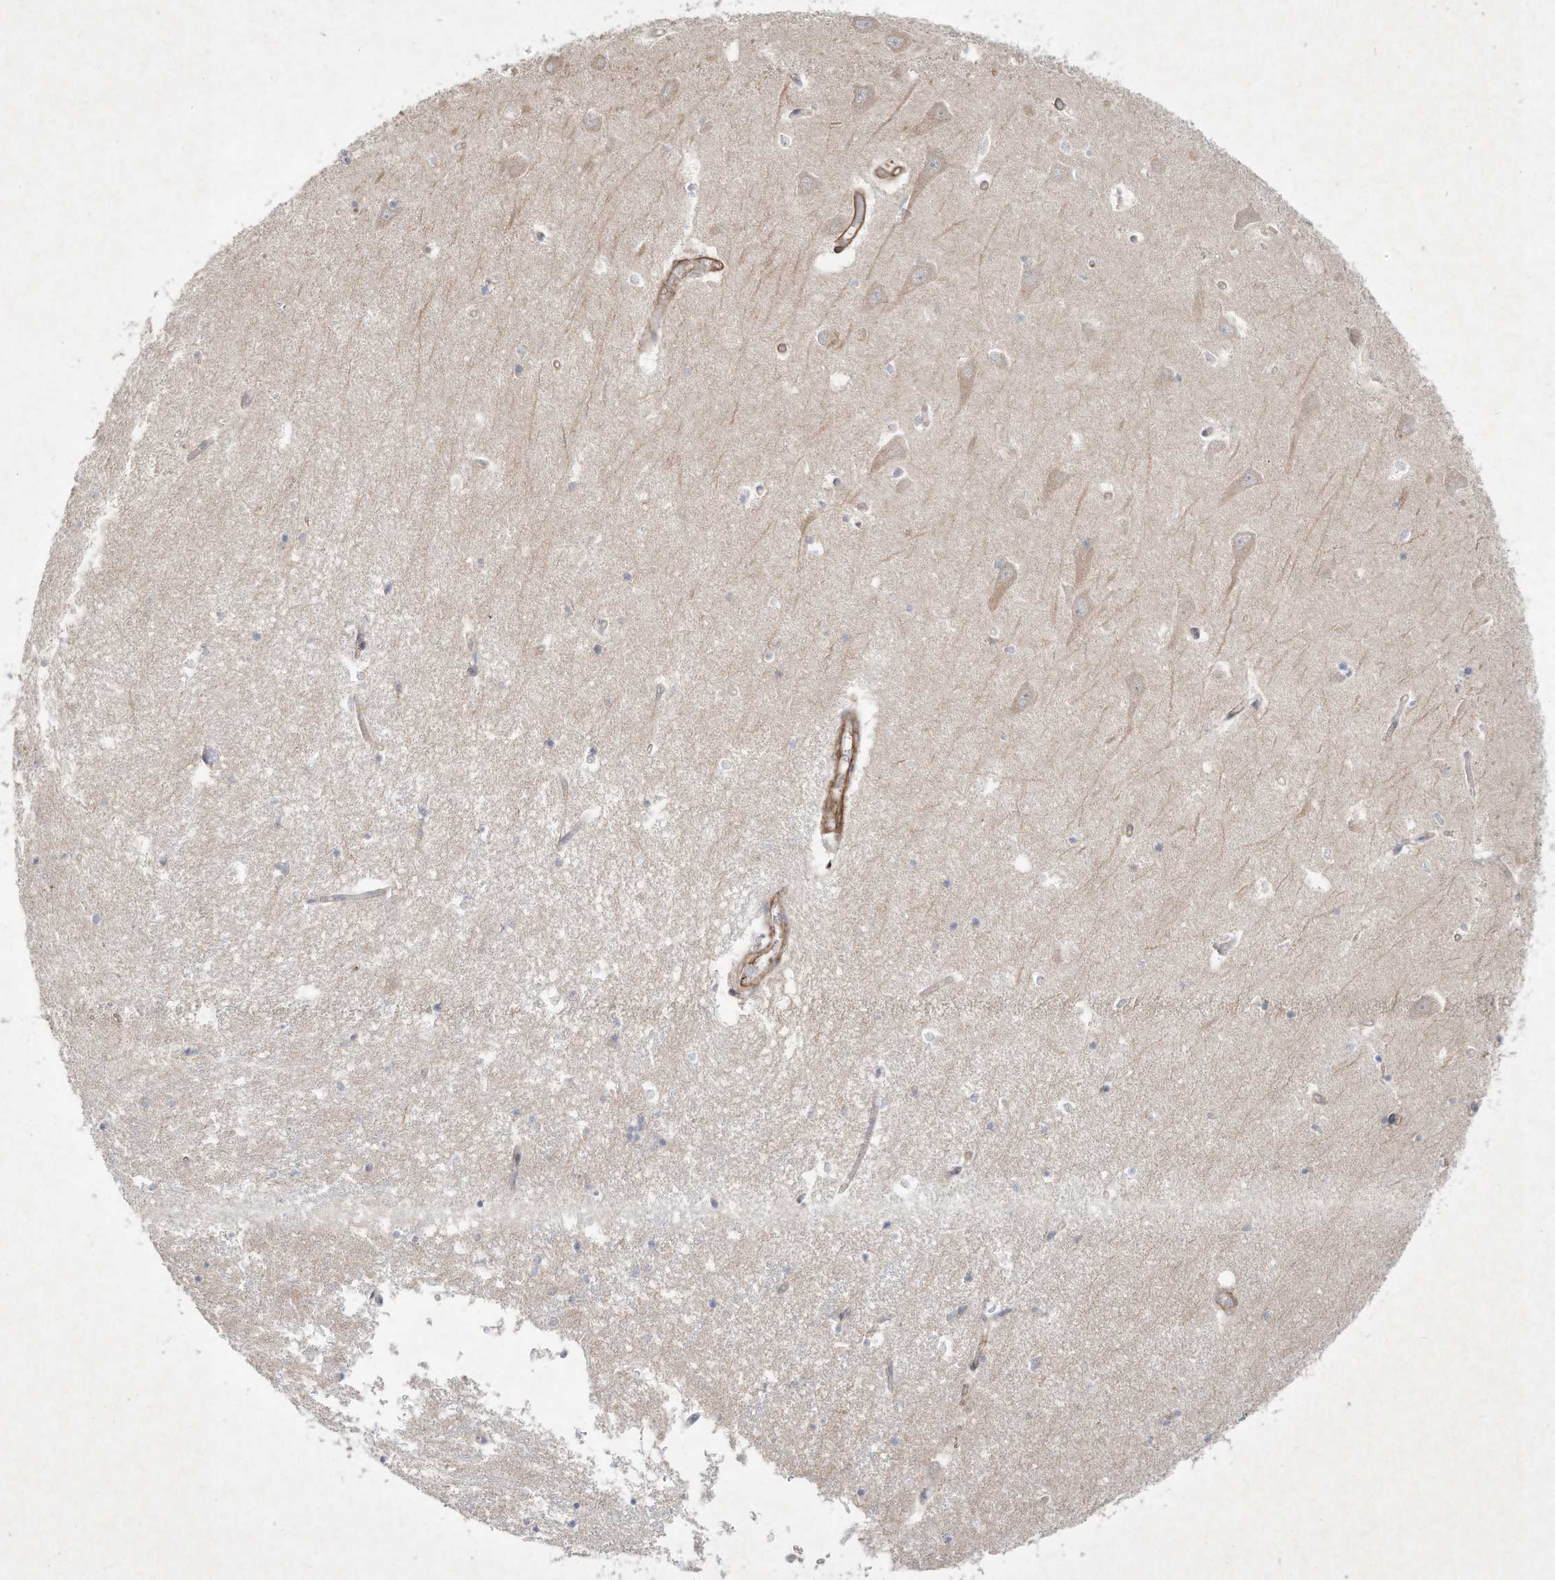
{"staining": {"intensity": "negative", "quantity": "none", "location": "none"}, "tissue": "hippocampus", "cell_type": "Glial cells", "image_type": "normal", "snomed": [{"axis": "morphology", "description": "Normal tissue, NOS"}, {"axis": "topography", "description": "Hippocampus"}], "caption": "Immunohistochemistry micrograph of unremarkable hippocampus: human hippocampus stained with DAB exhibits no significant protein staining in glial cells. (IHC, brightfield microscopy, high magnification).", "gene": "HTR5A", "patient": {"sex": "male", "age": 70}}